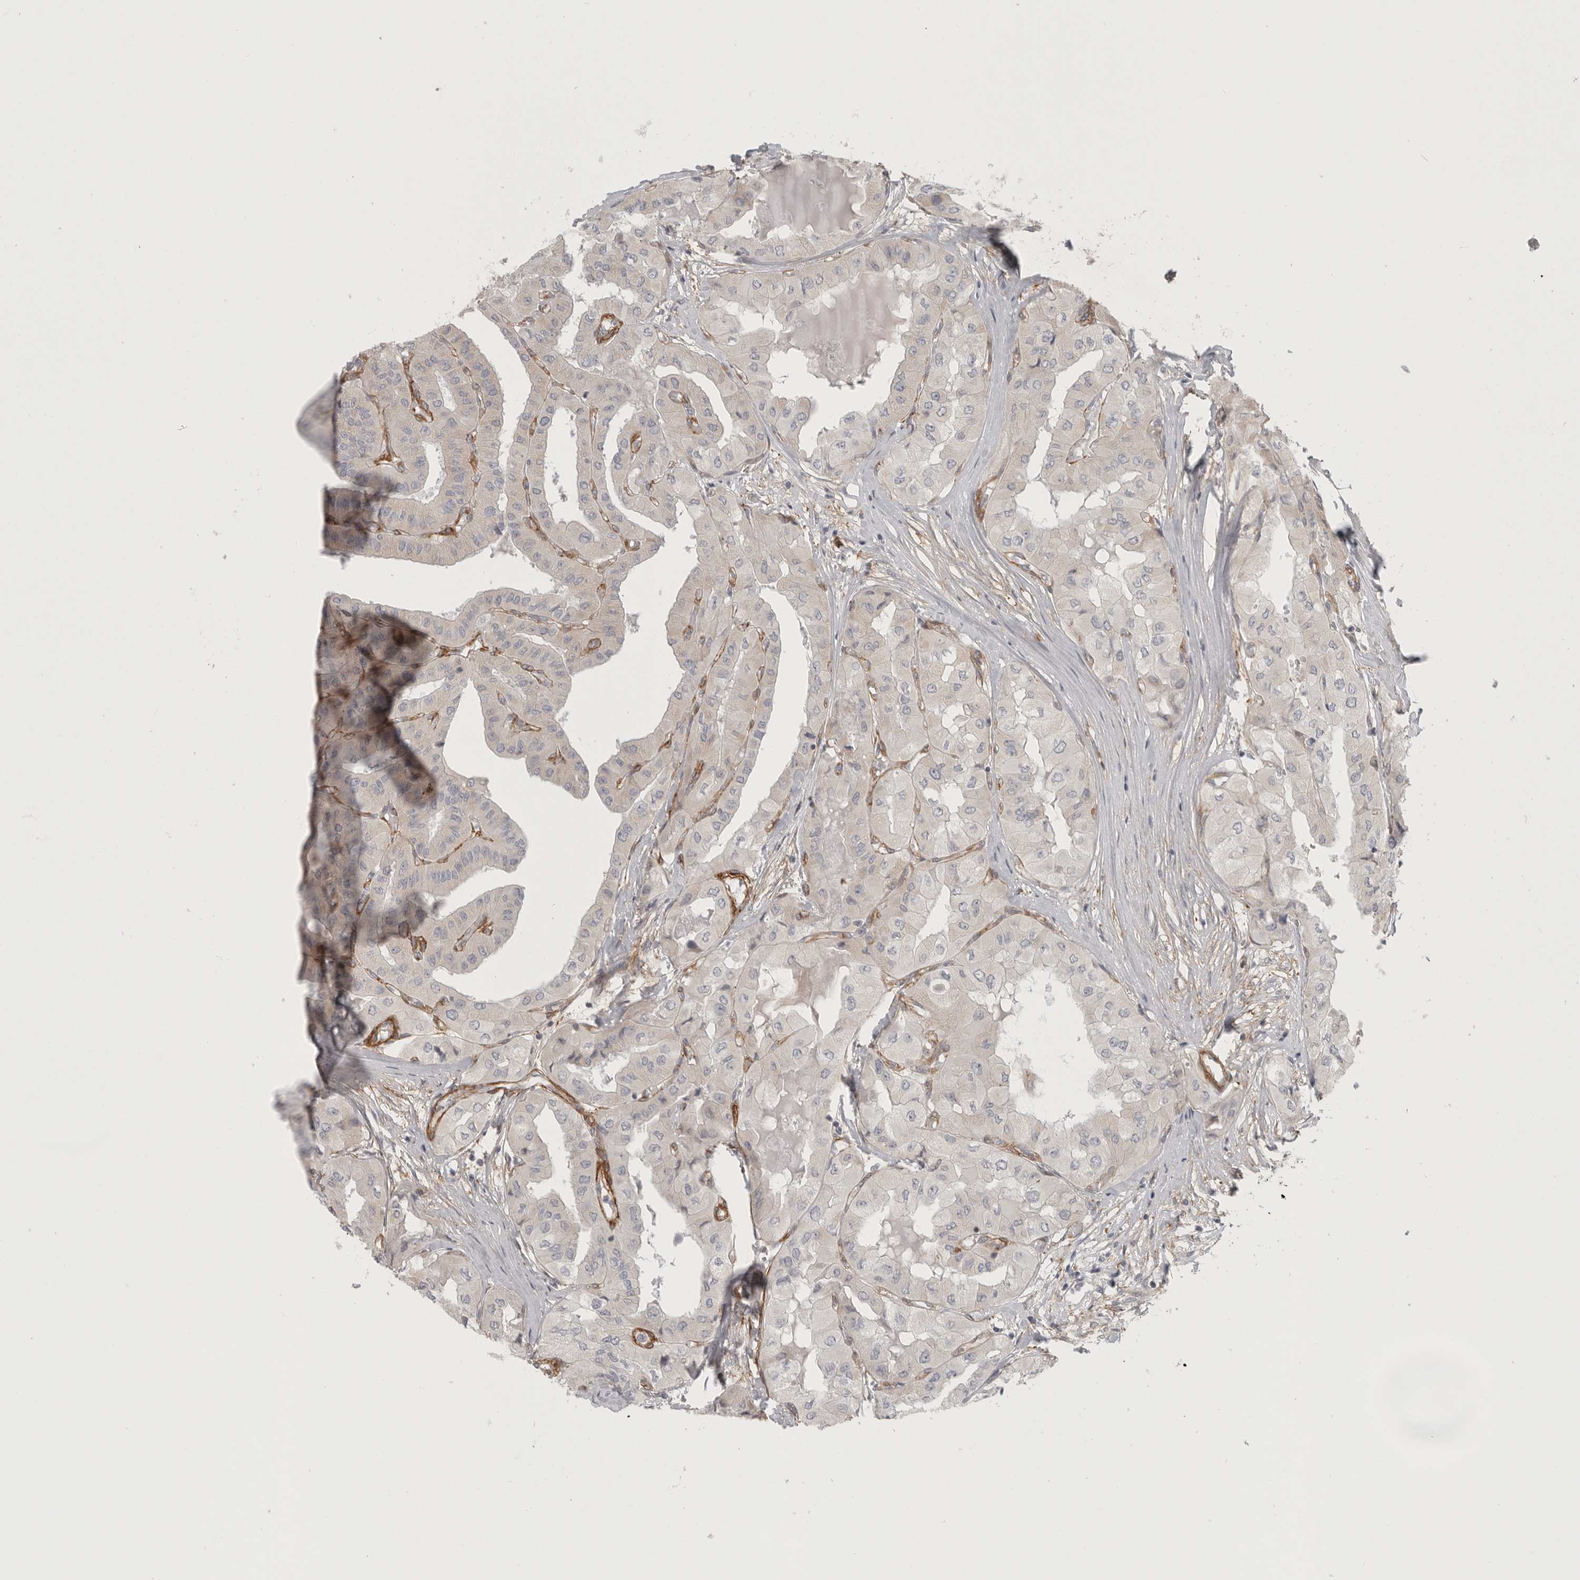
{"staining": {"intensity": "negative", "quantity": "none", "location": "none"}, "tissue": "thyroid cancer", "cell_type": "Tumor cells", "image_type": "cancer", "snomed": [{"axis": "morphology", "description": "Papillary adenocarcinoma, NOS"}, {"axis": "topography", "description": "Thyroid gland"}], "caption": "Immunohistochemical staining of human thyroid cancer (papillary adenocarcinoma) demonstrates no significant staining in tumor cells.", "gene": "LONRF1", "patient": {"sex": "female", "age": 59}}